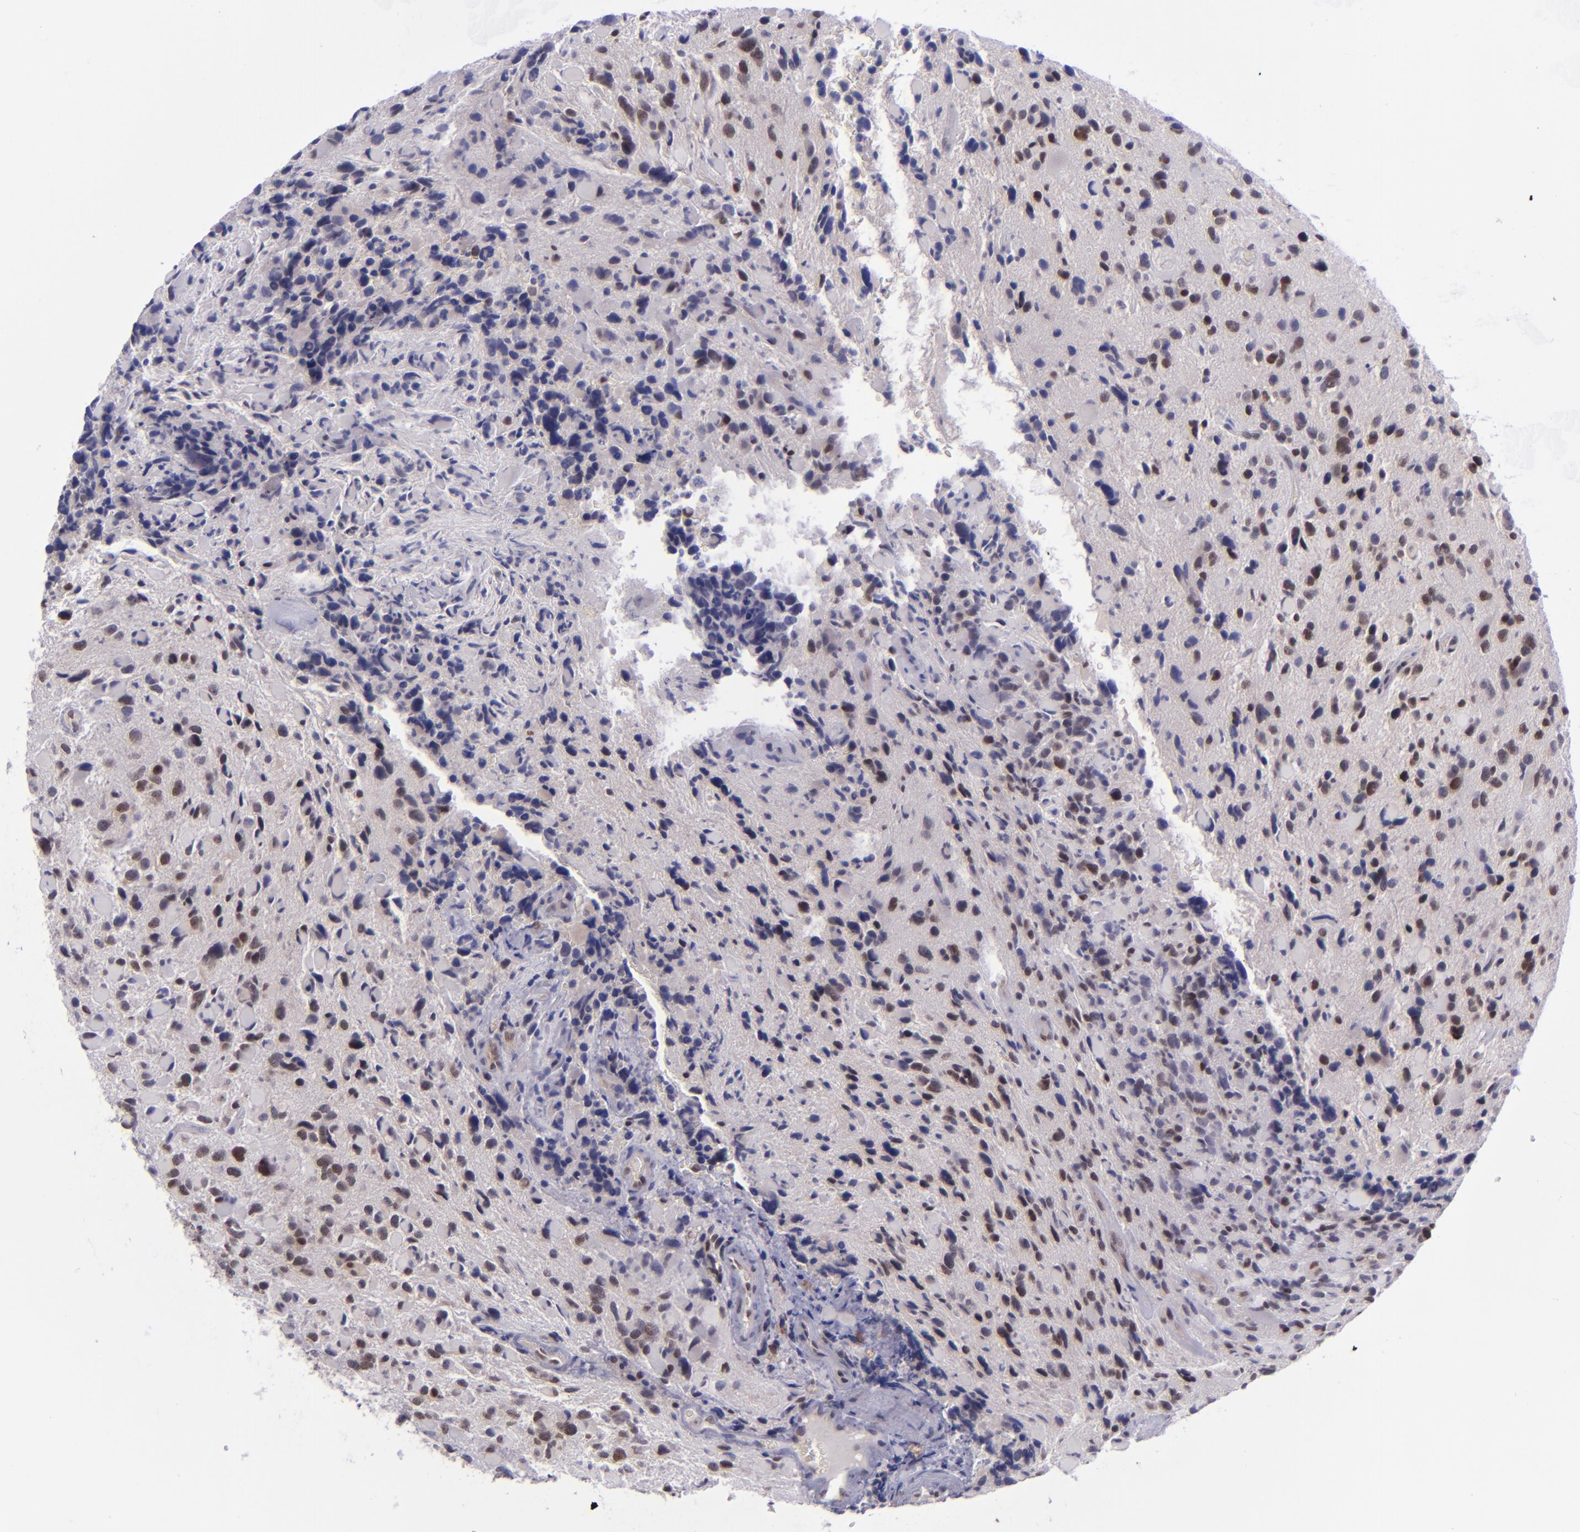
{"staining": {"intensity": "moderate", "quantity": "25%-75%", "location": "nuclear"}, "tissue": "glioma", "cell_type": "Tumor cells", "image_type": "cancer", "snomed": [{"axis": "morphology", "description": "Glioma, malignant, High grade"}, {"axis": "topography", "description": "Brain"}], "caption": "Immunohistochemistry (IHC) (DAB (3,3'-diaminobenzidine)) staining of human glioma displays moderate nuclear protein expression in about 25%-75% of tumor cells.", "gene": "BAG1", "patient": {"sex": "female", "age": 37}}